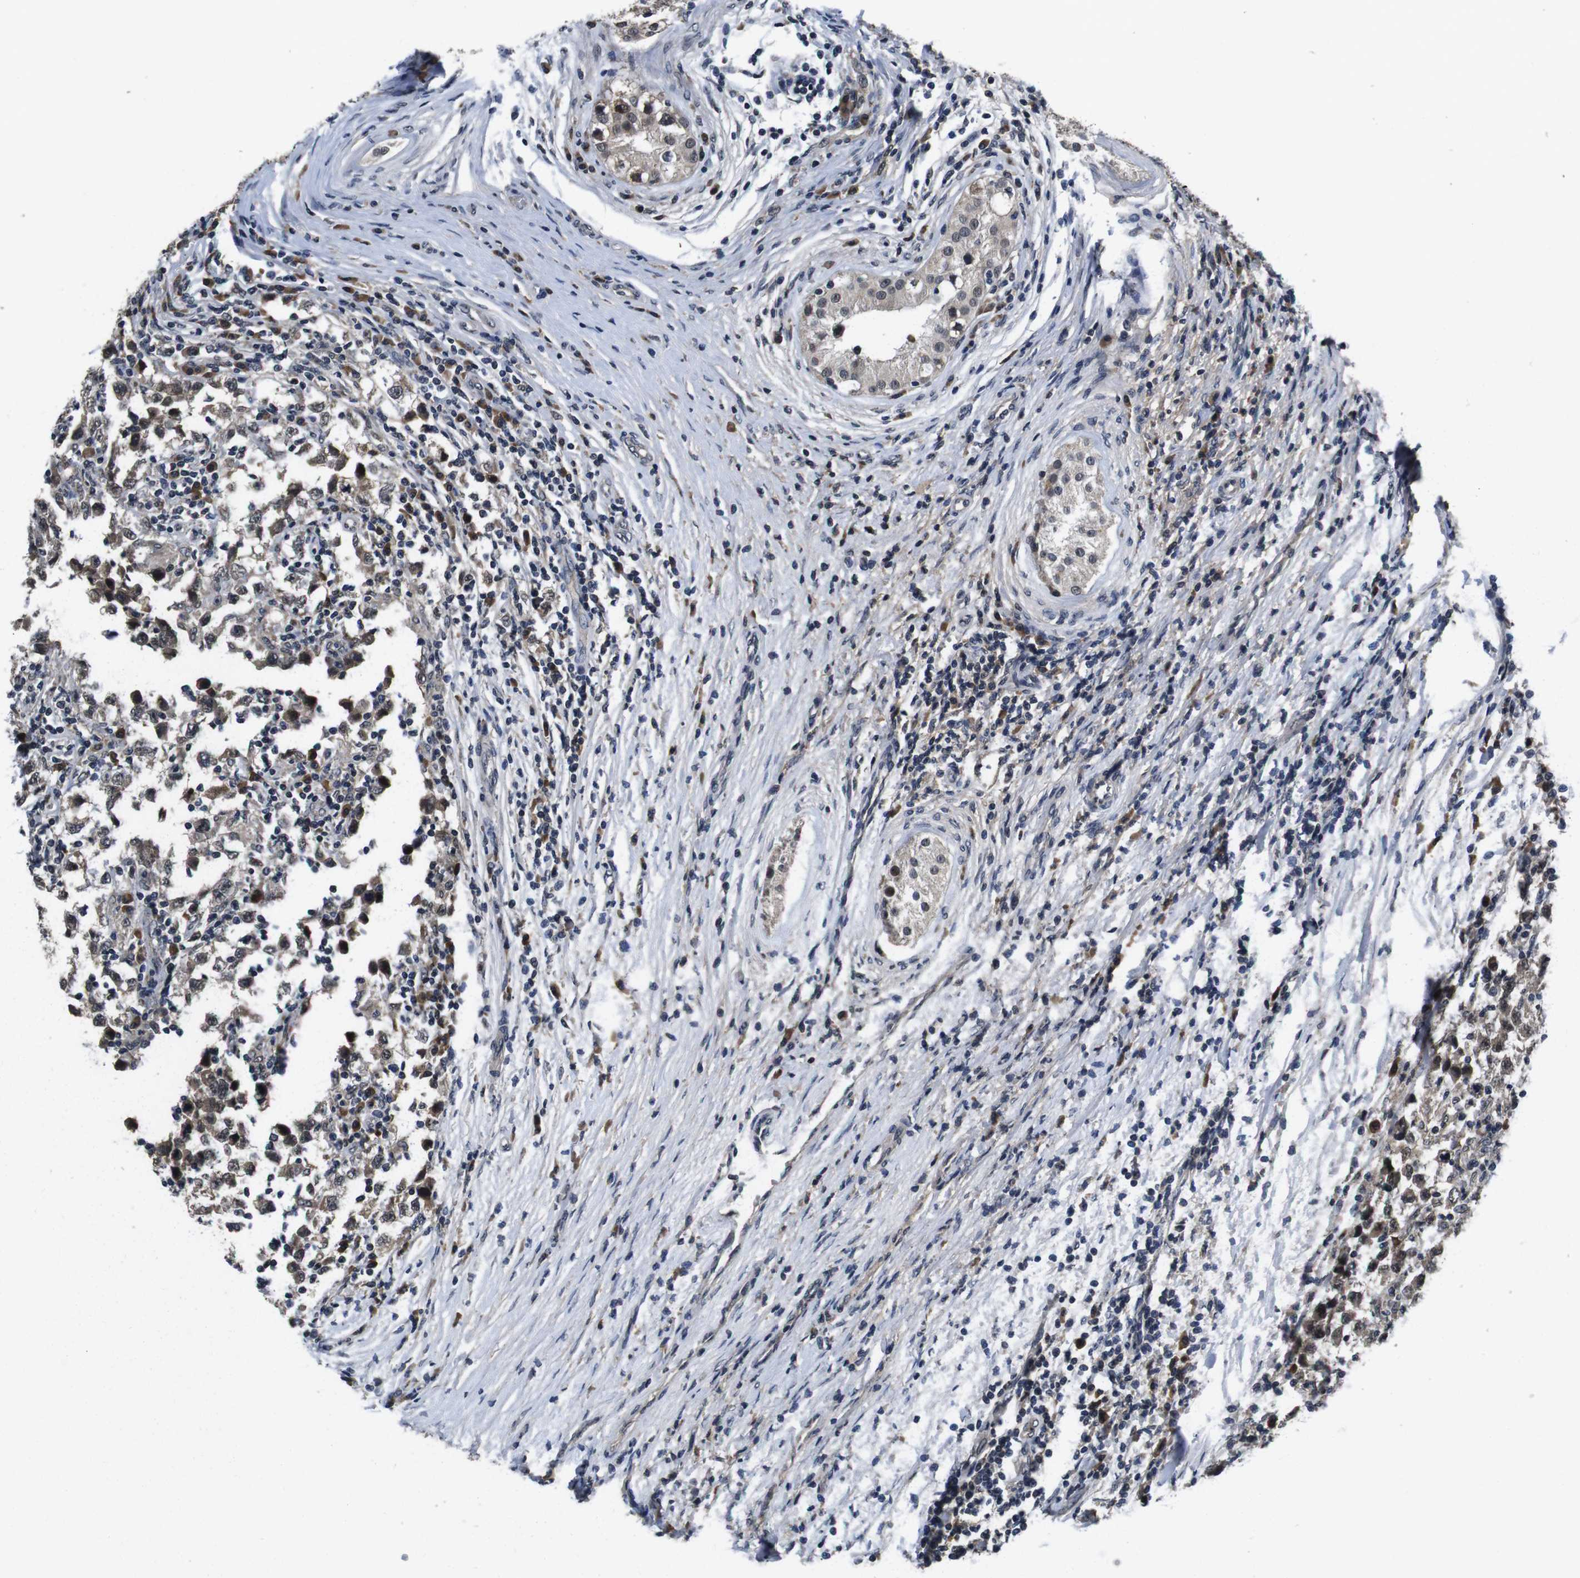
{"staining": {"intensity": "weak", "quantity": ">75%", "location": "cytoplasmic/membranous"}, "tissue": "testis cancer", "cell_type": "Tumor cells", "image_type": "cancer", "snomed": [{"axis": "morphology", "description": "Carcinoma, Embryonal, NOS"}, {"axis": "topography", "description": "Testis"}], "caption": "This histopathology image demonstrates IHC staining of human testis cancer, with low weak cytoplasmic/membranous expression in approximately >75% of tumor cells.", "gene": "ZBTB46", "patient": {"sex": "male", "age": 21}}